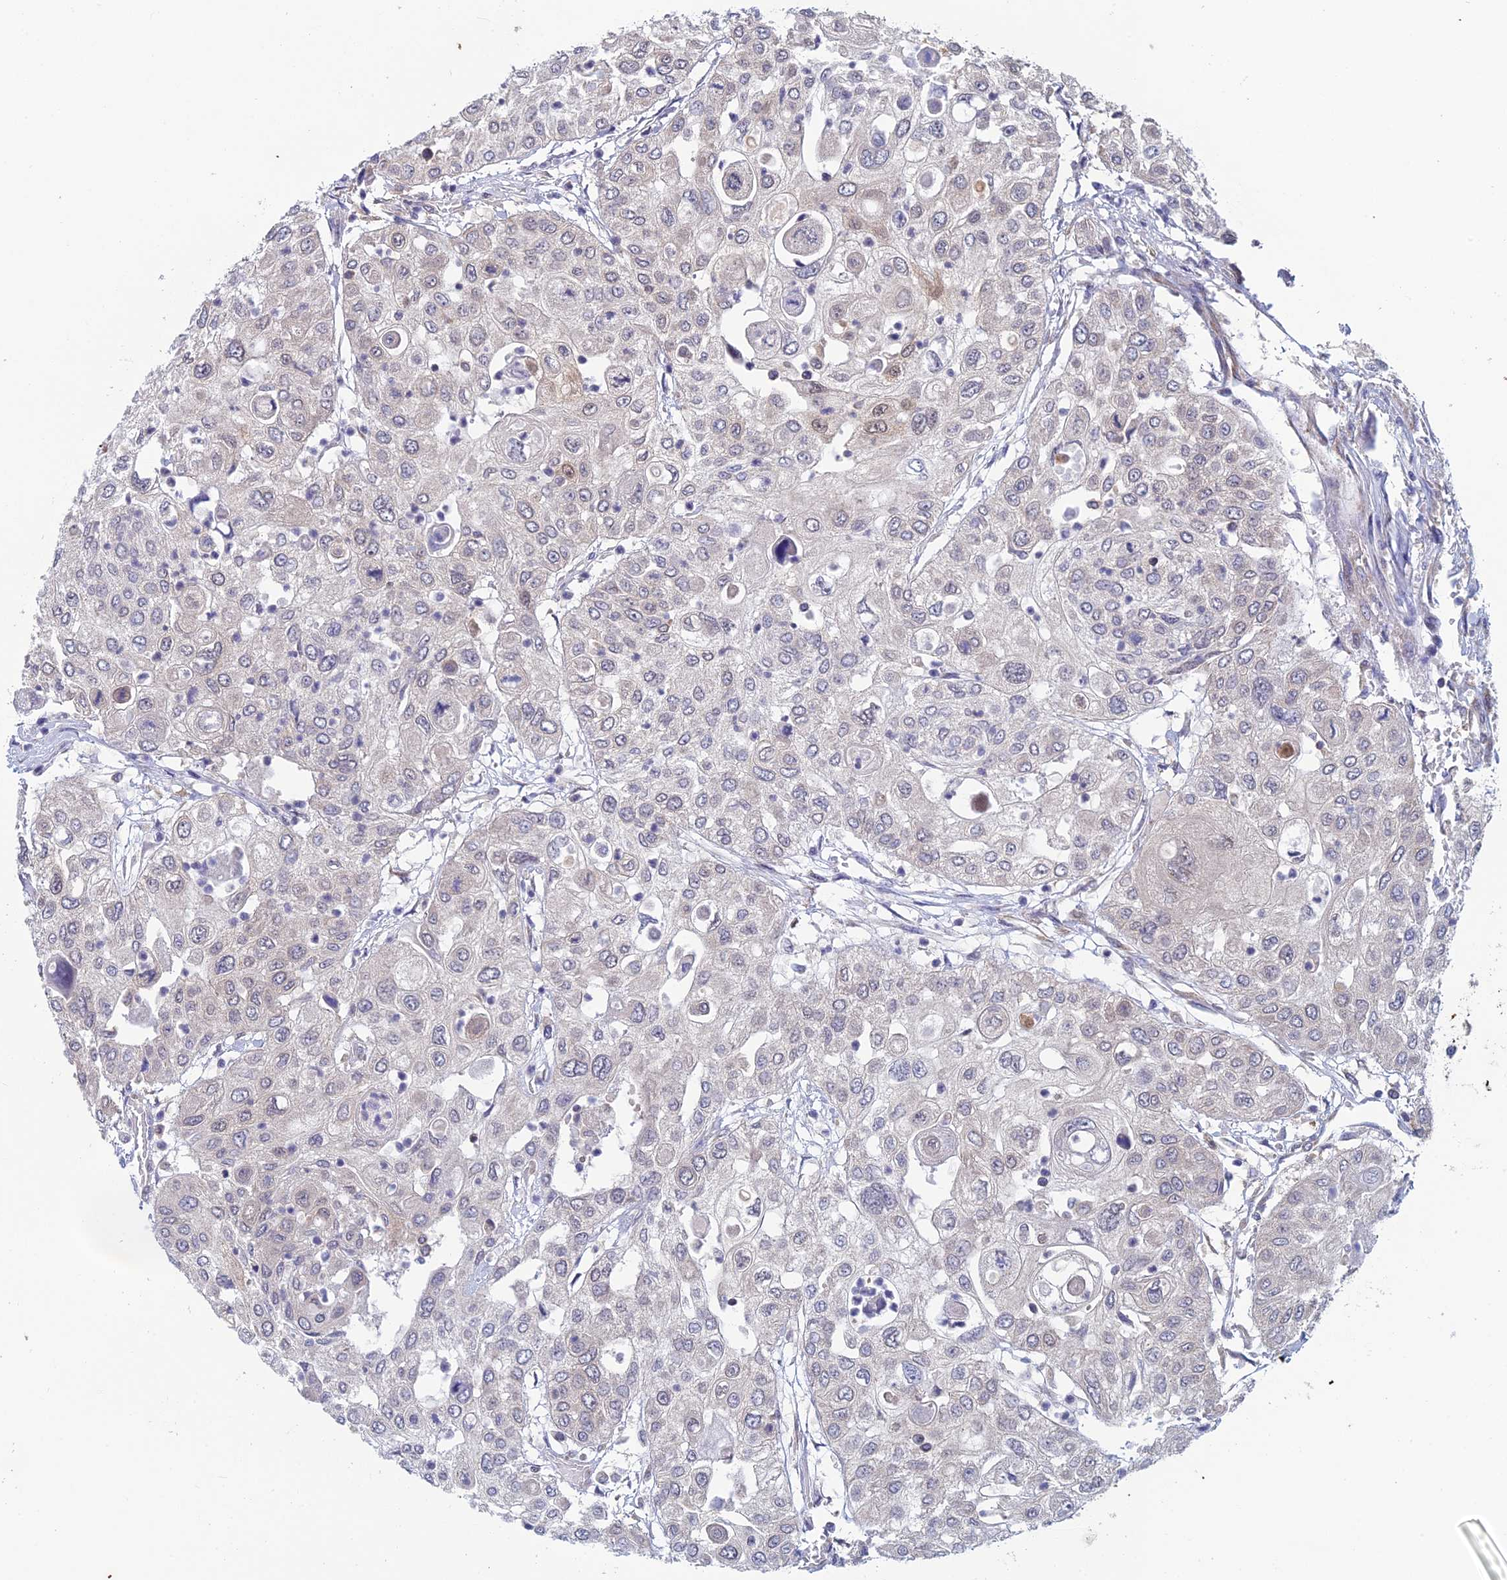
{"staining": {"intensity": "negative", "quantity": "none", "location": "none"}, "tissue": "urothelial cancer", "cell_type": "Tumor cells", "image_type": "cancer", "snomed": [{"axis": "morphology", "description": "Urothelial carcinoma, High grade"}, {"axis": "topography", "description": "Urinary bladder"}], "caption": "DAB (3,3'-diaminobenzidine) immunohistochemical staining of human urothelial carcinoma (high-grade) displays no significant staining in tumor cells.", "gene": "SRA1", "patient": {"sex": "female", "age": 79}}